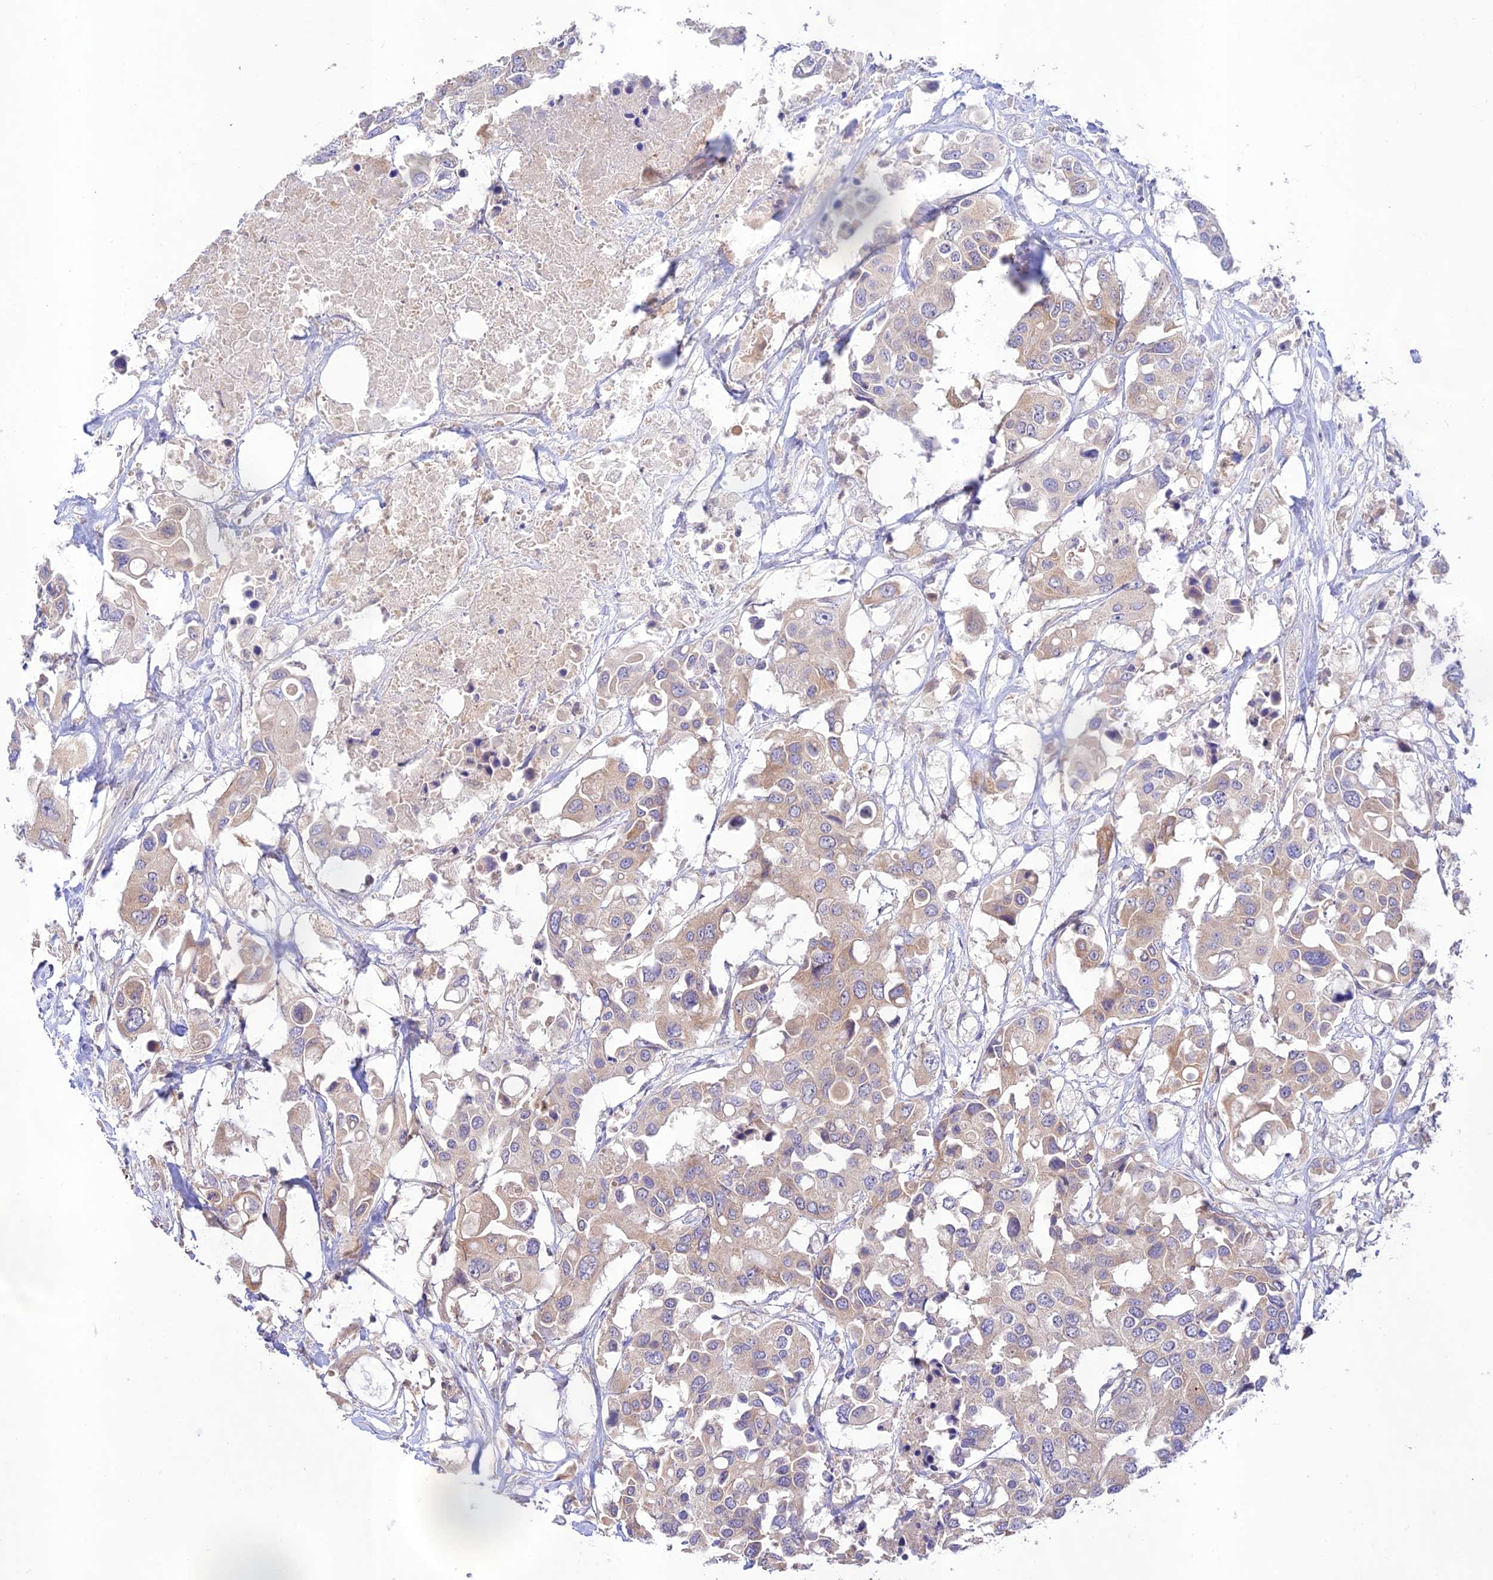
{"staining": {"intensity": "weak", "quantity": ">75%", "location": "cytoplasmic/membranous"}, "tissue": "colorectal cancer", "cell_type": "Tumor cells", "image_type": "cancer", "snomed": [{"axis": "morphology", "description": "Adenocarcinoma, NOS"}, {"axis": "topography", "description": "Colon"}], "caption": "Immunohistochemical staining of human colorectal cancer reveals weak cytoplasmic/membranous protein staining in about >75% of tumor cells. (DAB (3,3'-diaminobenzidine) IHC with brightfield microscopy, high magnification).", "gene": "TMEM259", "patient": {"sex": "male", "age": 77}}